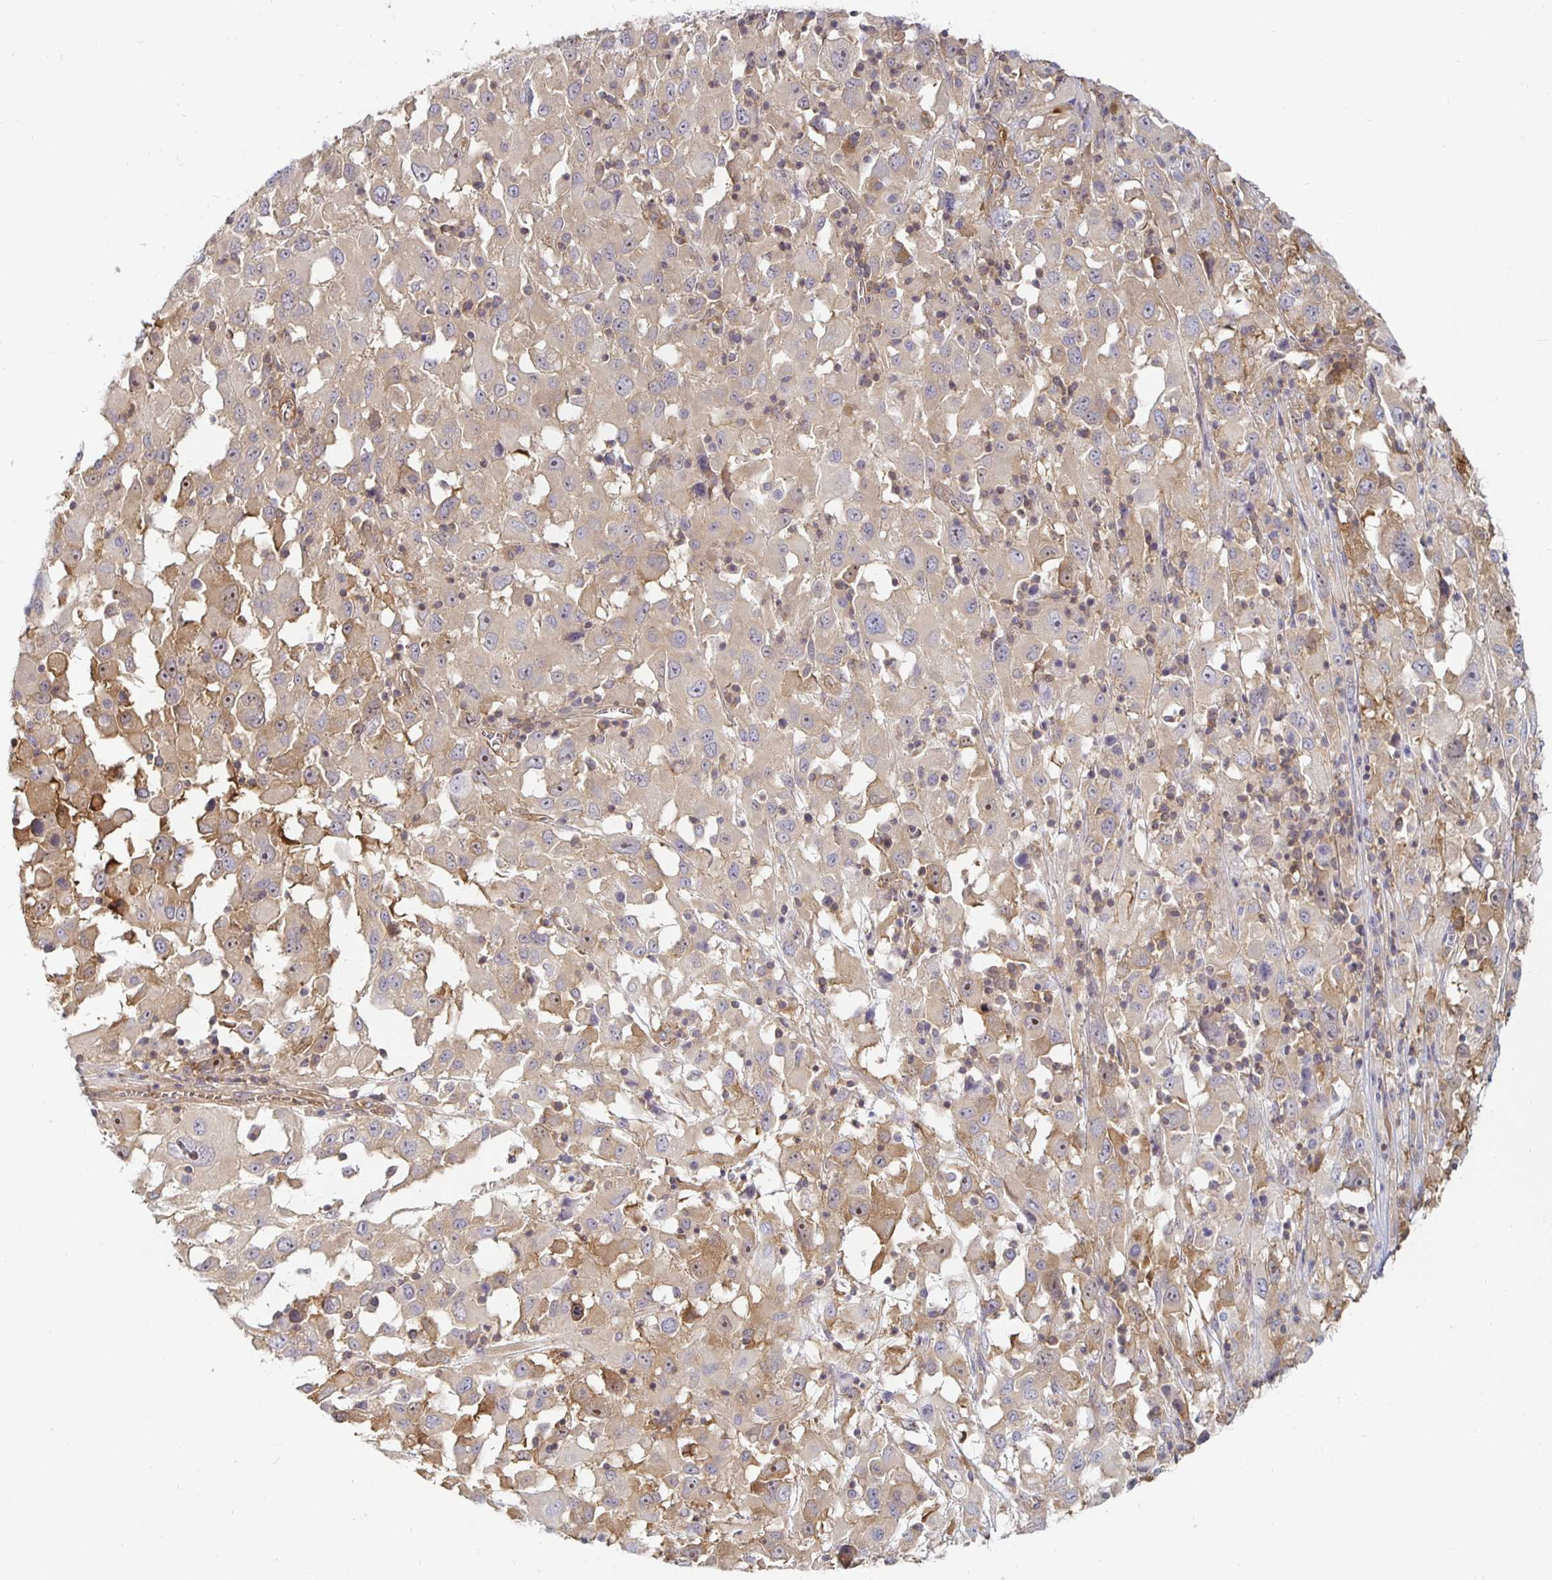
{"staining": {"intensity": "weak", "quantity": "25%-75%", "location": "cytoplasmic/membranous"}, "tissue": "melanoma", "cell_type": "Tumor cells", "image_type": "cancer", "snomed": [{"axis": "morphology", "description": "Malignant melanoma, Metastatic site"}, {"axis": "topography", "description": "Soft tissue"}], "caption": "Malignant melanoma (metastatic site) was stained to show a protein in brown. There is low levels of weak cytoplasmic/membranous positivity in about 25%-75% of tumor cells.", "gene": "PDAP1", "patient": {"sex": "male", "age": 50}}